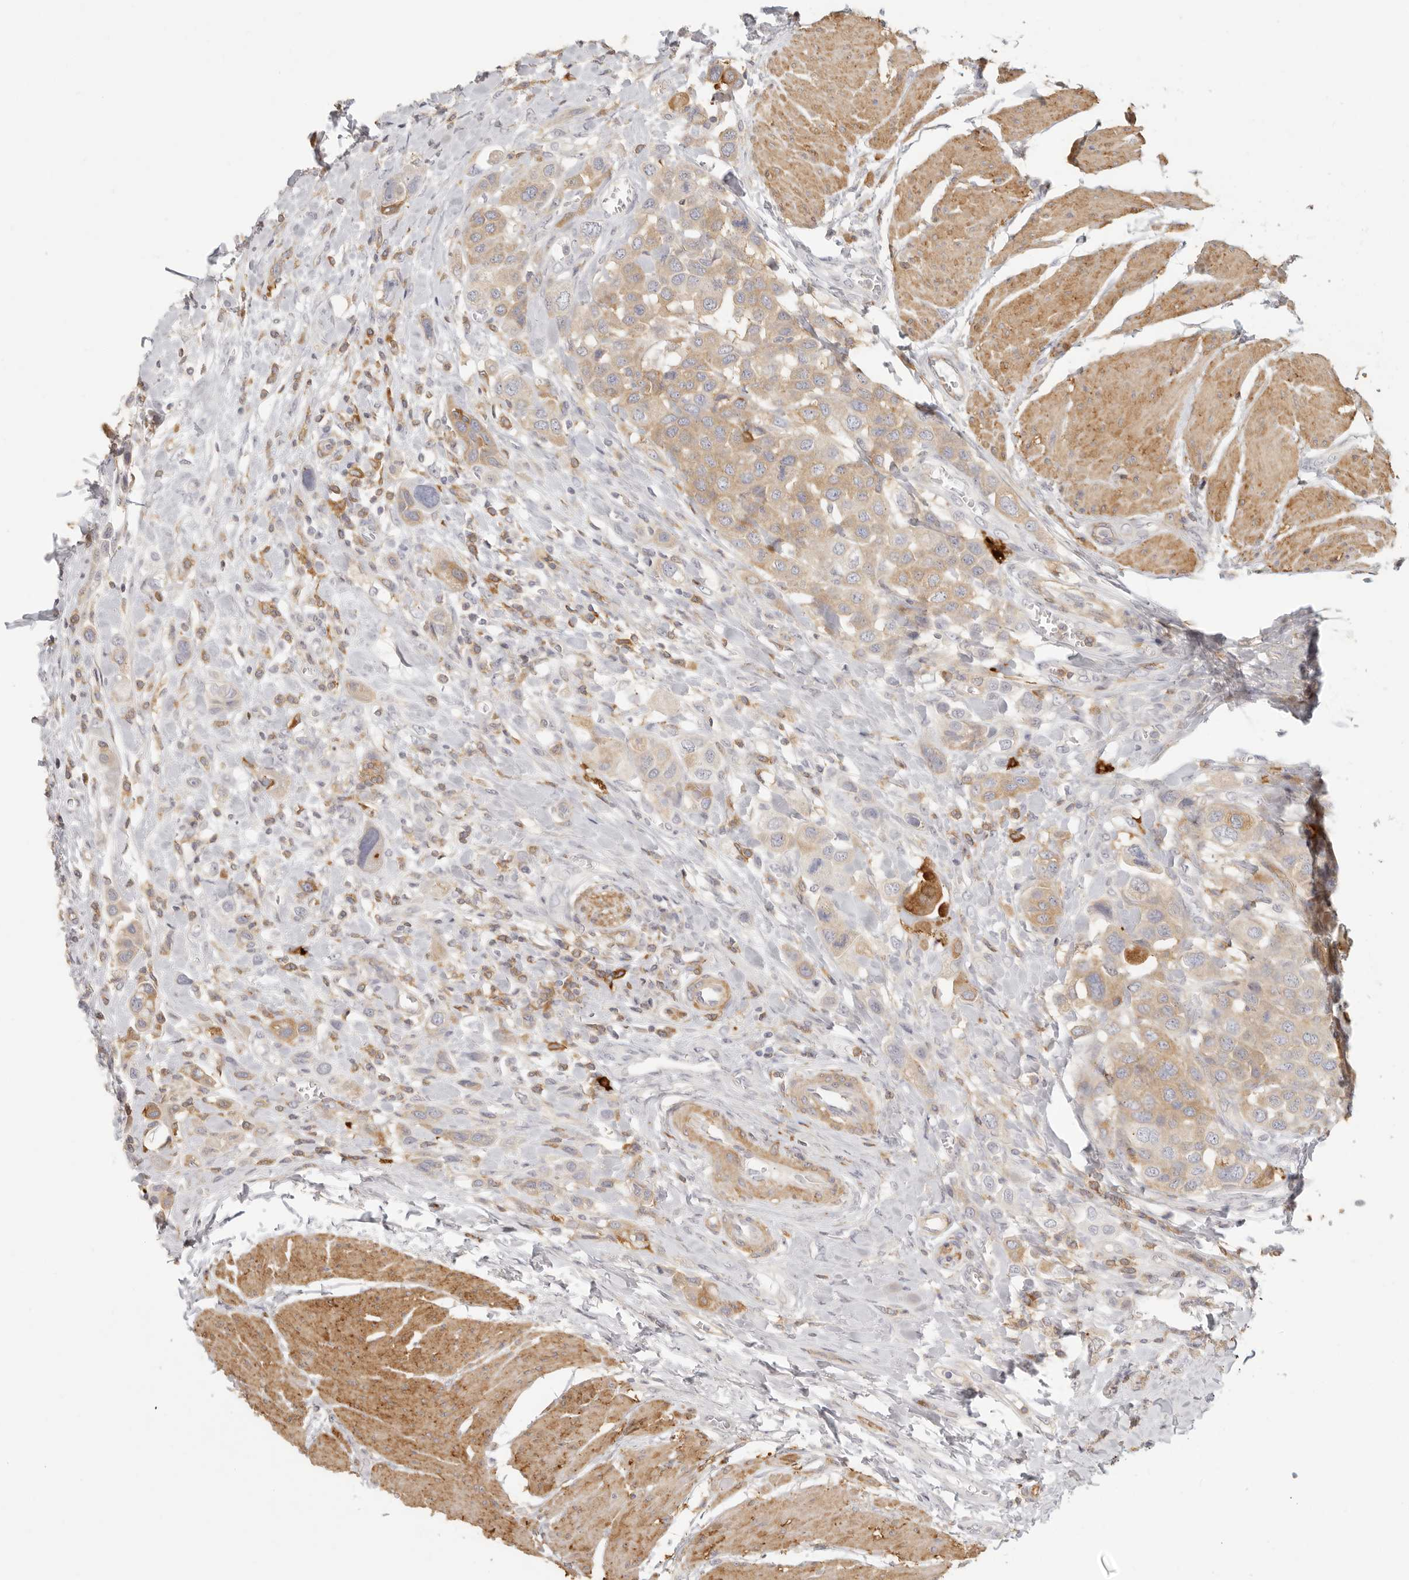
{"staining": {"intensity": "weak", "quantity": ">75%", "location": "cytoplasmic/membranous"}, "tissue": "urothelial cancer", "cell_type": "Tumor cells", "image_type": "cancer", "snomed": [{"axis": "morphology", "description": "Urothelial carcinoma, High grade"}, {"axis": "topography", "description": "Urinary bladder"}], "caption": "The micrograph reveals a brown stain indicating the presence of a protein in the cytoplasmic/membranous of tumor cells in high-grade urothelial carcinoma.", "gene": "NIBAN1", "patient": {"sex": "male", "age": 50}}